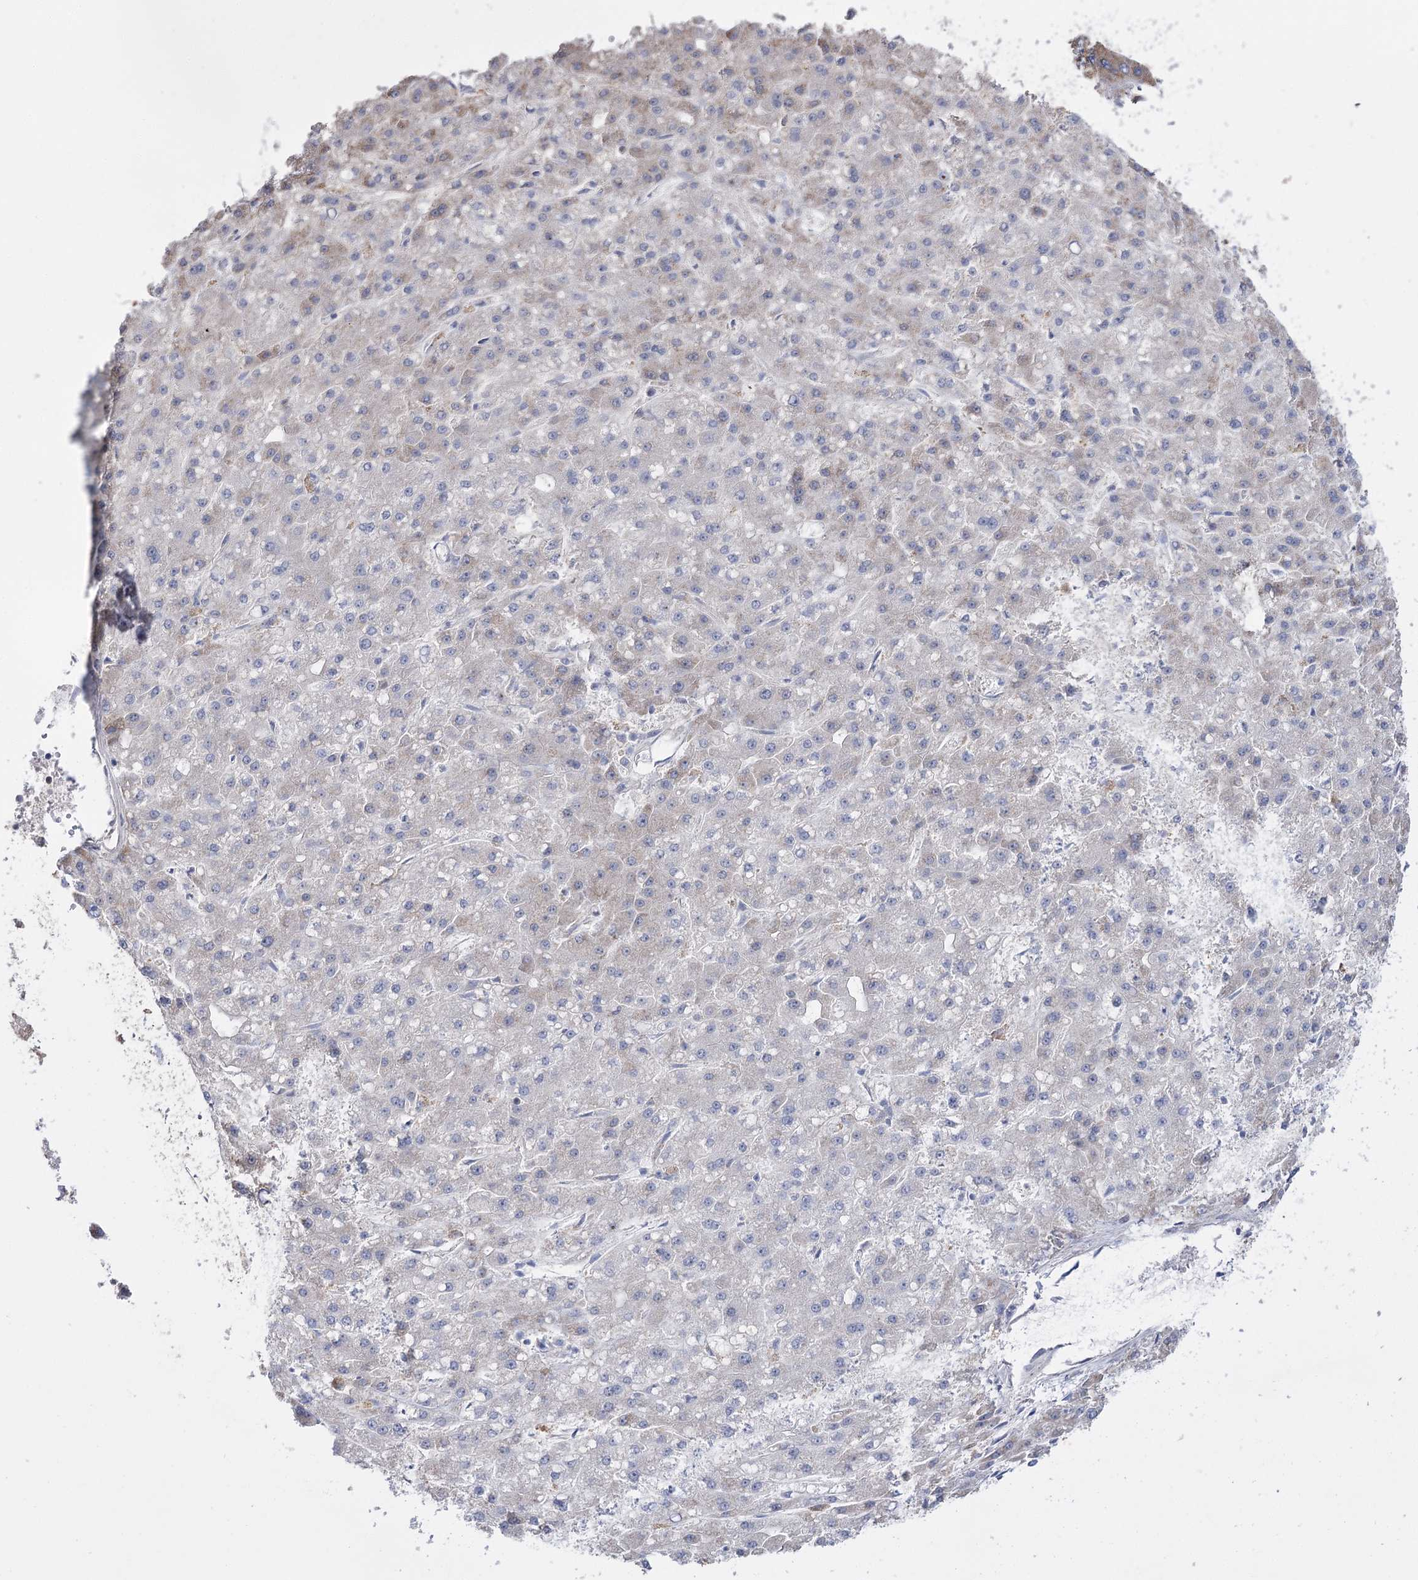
{"staining": {"intensity": "weak", "quantity": "<25%", "location": "cytoplasmic/membranous"}, "tissue": "liver cancer", "cell_type": "Tumor cells", "image_type": "cancer", "snomed": [{"axis": "morphology", "description": "Carcinoma, Hepatocellular, NOS"}, {"axis": "topography", "description": "Liver"}], "caption": "Immunohistochemistry (IHC) image of neoplastic tissue: human liver hepatocellular carcinoma stained with DAB (3,3'-diaminobenzidine) exhibits no significant protein staining in tumor cells.", "gene": "PTER", "patient": {"sex": "male", "age": 67}}